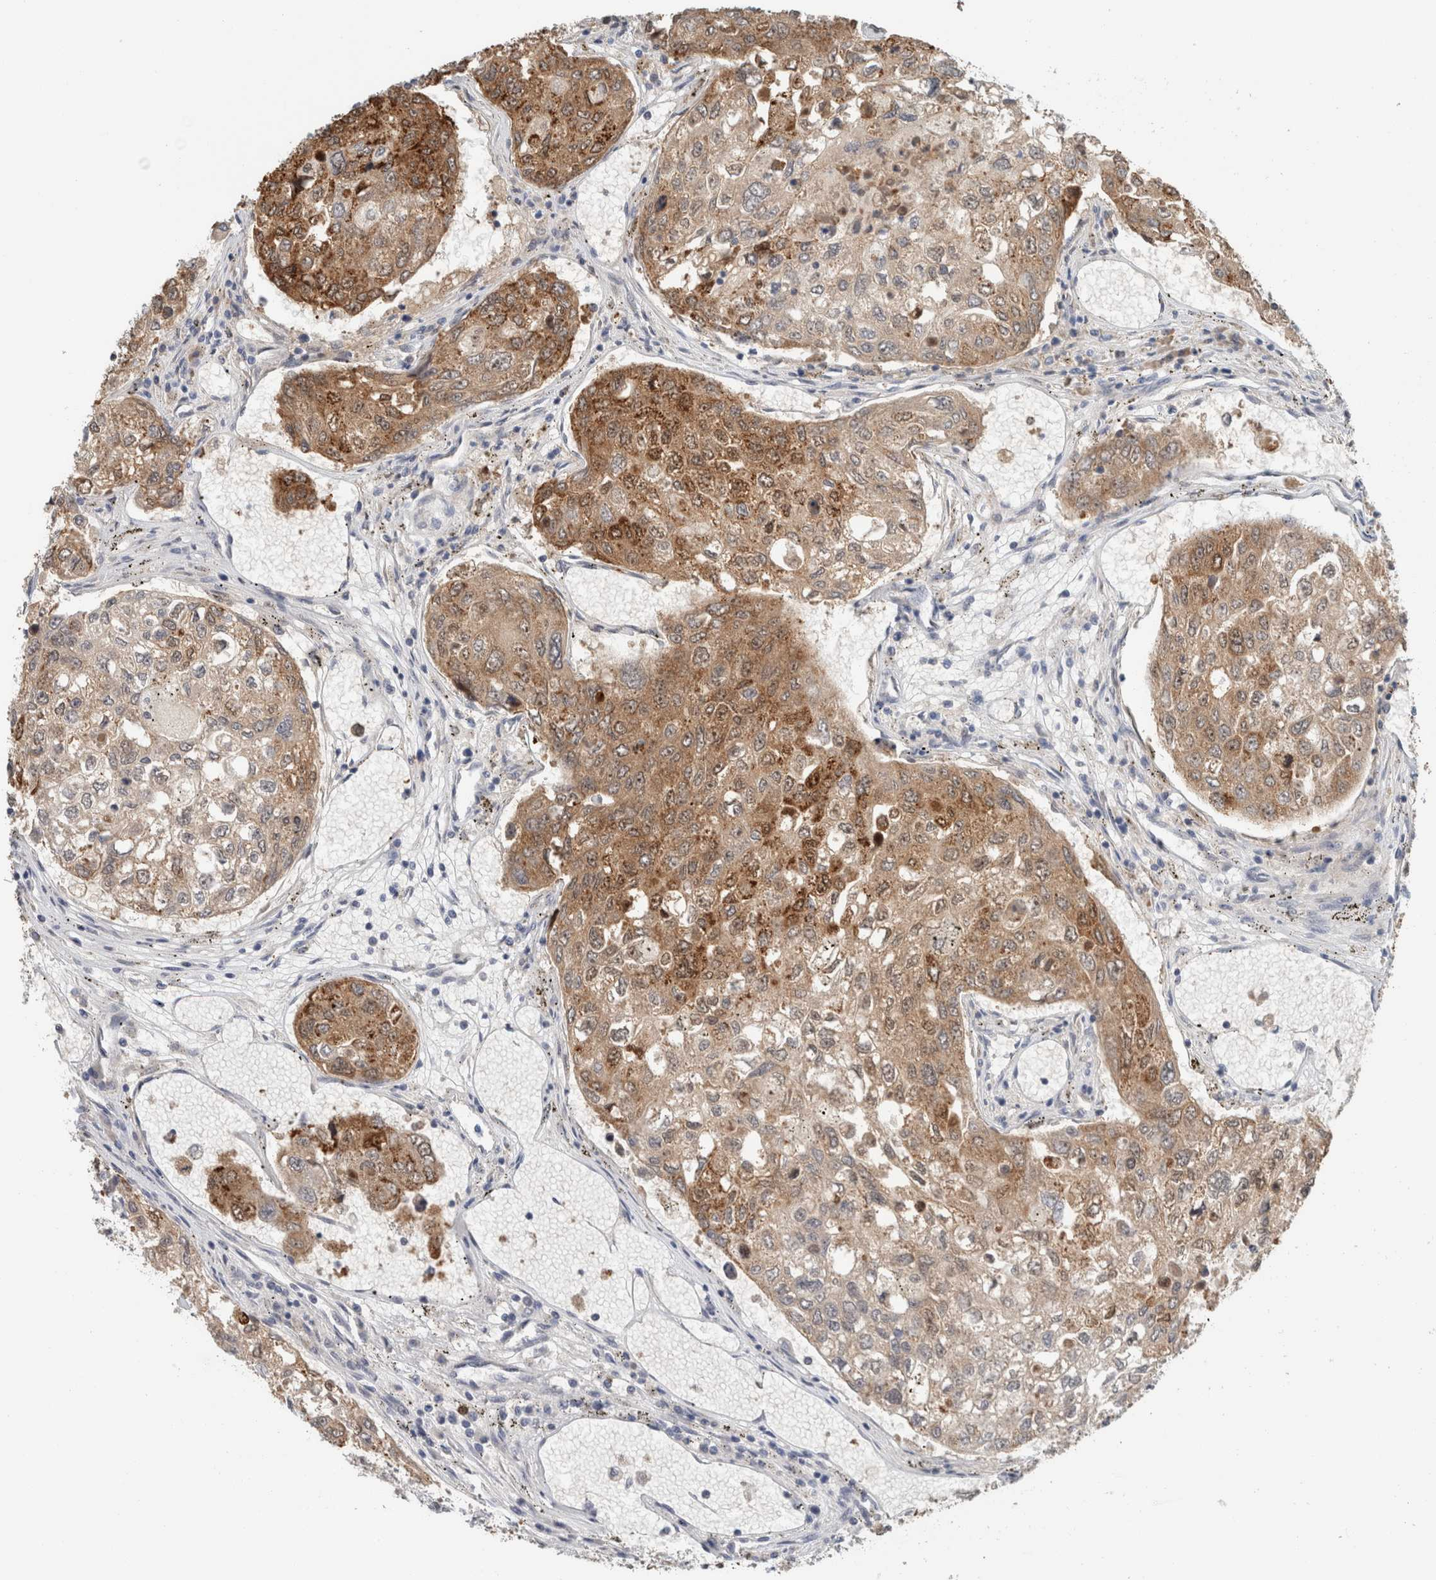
{"staining": {"intensity": "moderate", "quantity": ">75%", "location": "cytoplasmic/membranous"}, "tissue": "urothelial cancer", "cell_type": "Tumor cells", "image_type": "cancer", "snomed": [{"axis": "morphology", "description": "Urothelial carcinoma, High grade"}, {"axis": "topography", "description": "Lymph node"}, {"axis": "topography", "description": "Urinary bladder"}], "caption": "Urothelial cancer stained with DAB (3,3'-diaminobenzidine) immunohistochemistry reveals medium levels of moderate cytoplasmic/membranous expression in about >75% of tumor cells.", "gene": "CRAT", "patient": {"sex": "male", "age": 51}}